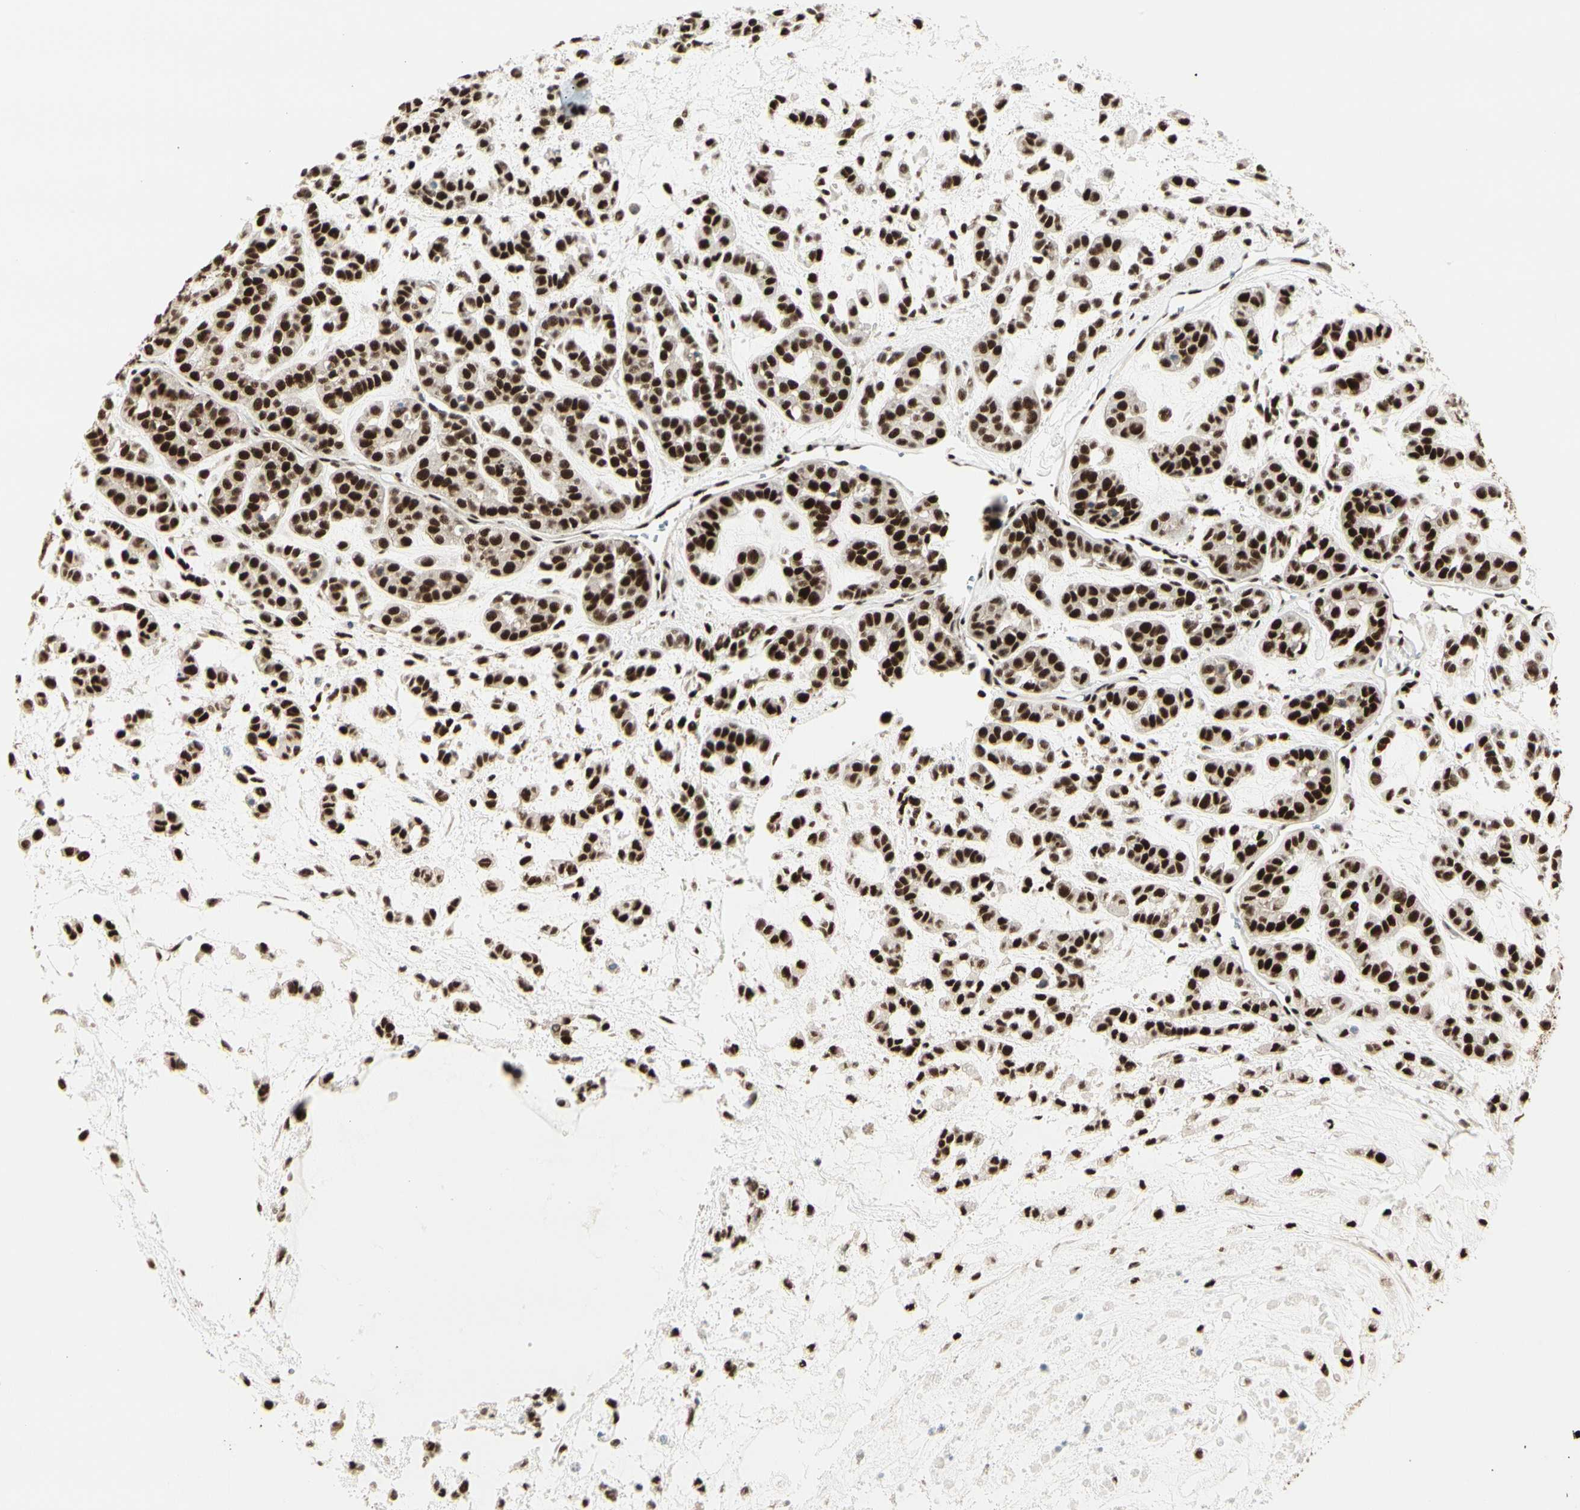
{"staining": {"intensity": "strong", "quantity": ">75%", "location": "nuclear"}, "tissue": "head and neck cancer", "cell_type": "Tumor cells", "image_type": "cancer", "snomed": [{"axis": "morphology", "description": "Adenocarcinoma, NOS"}, {"axis": "morphology", "description": "Adenoma, NOS"}, {"axis": "topography", "description": "Head-Neck"}], "caption": "Strong nuclear expression is identified in approximately >75% of tumor cells in head and neck adenocarcinoma.", "gene": "HEXIM1", "patient": {"sex": "female", "age": 55}}